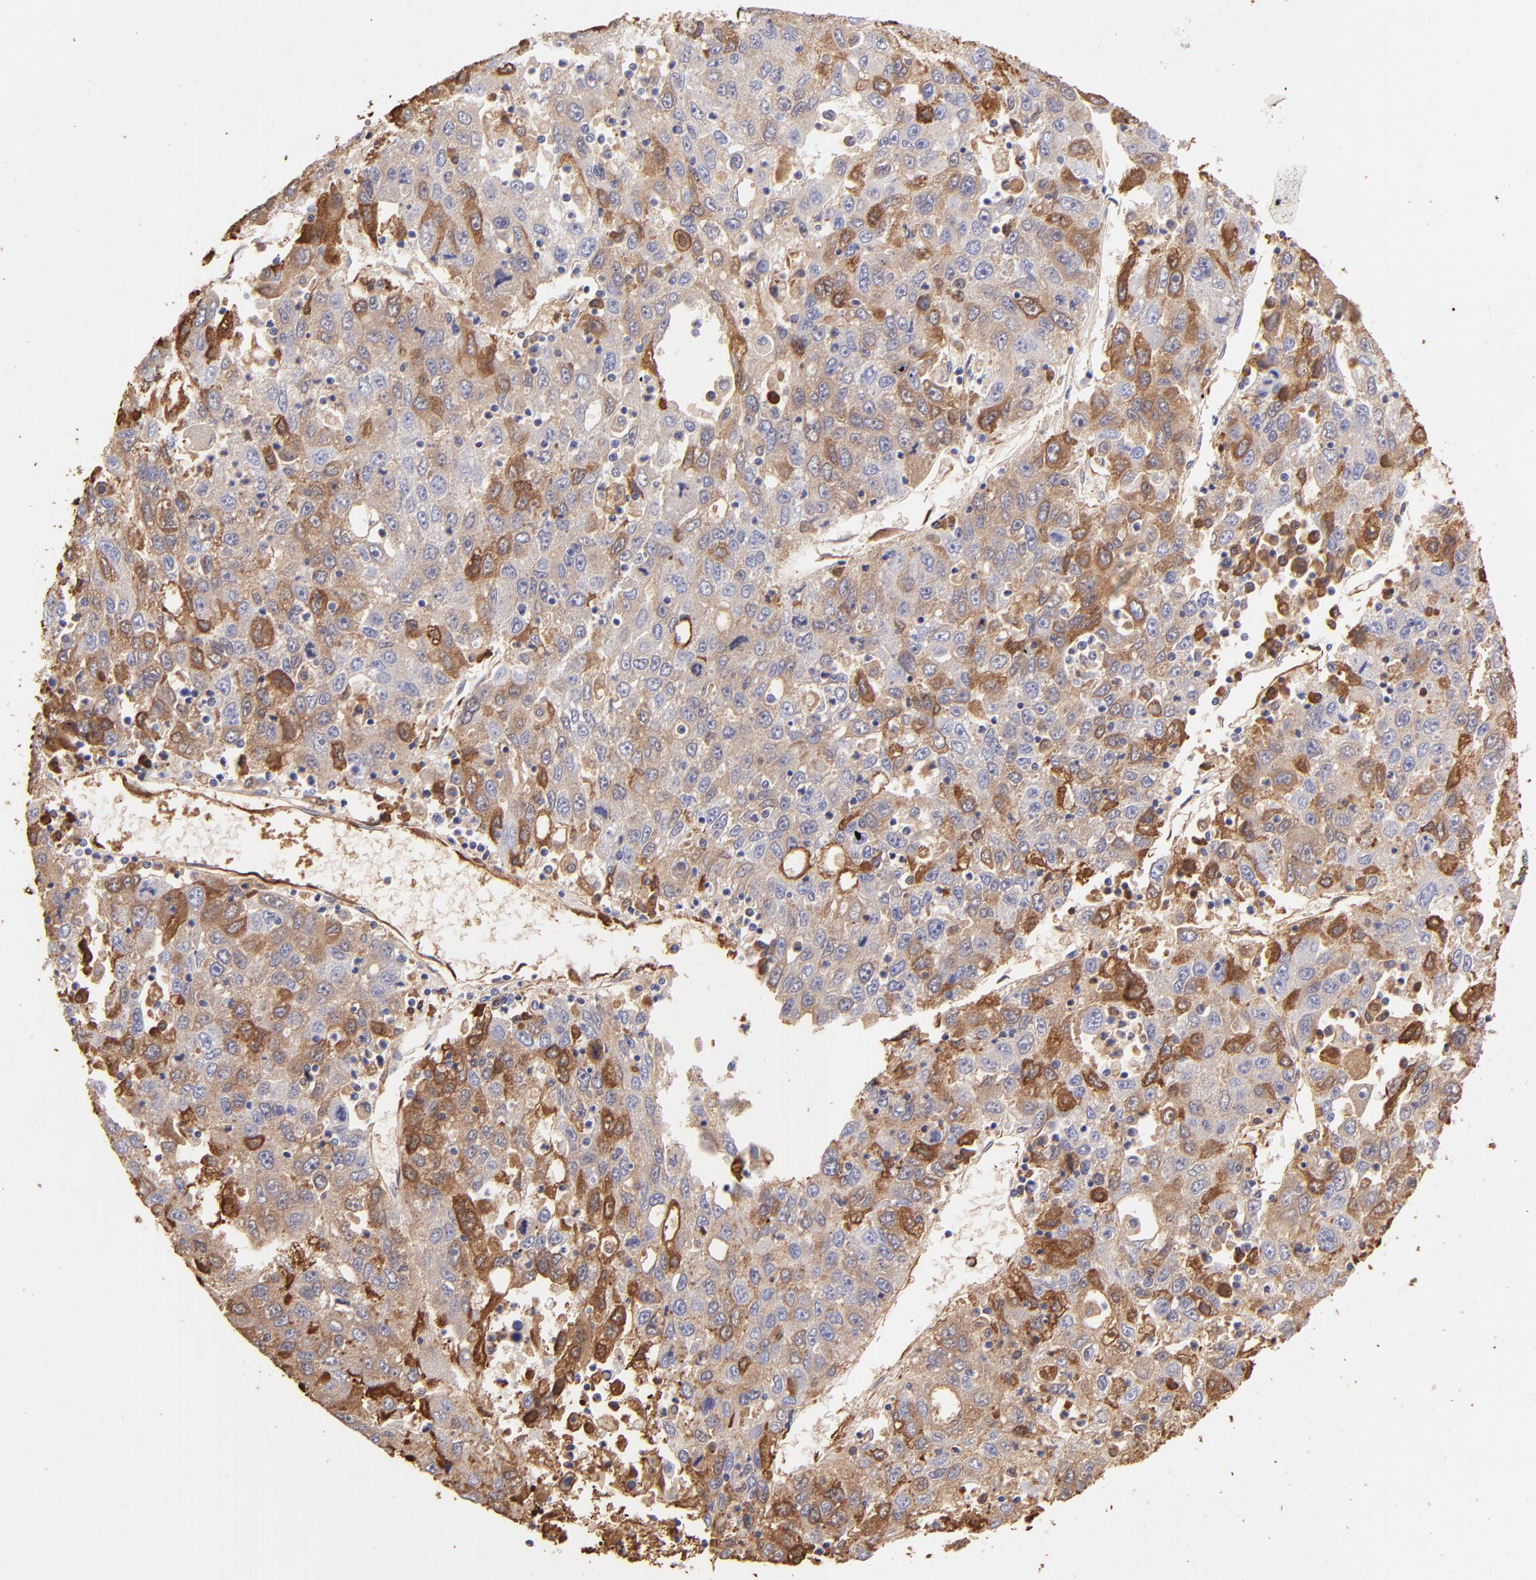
{"staining": {"intensity": "moderate", "quantity": "25%-75%", "location": "cytoplasmic/membranous"}, "tissue": "liver cancer", "cell_type": "Tumor cells", "image_type": "cancer", "snomed": [{"axis": "morphology", "description": "Carcinoma, Hepatocellular, NOS"}, {"axis": "topography", "description": "Liver"}], "caption": "Protein staining shows moderate cytoplasmic/membranous staining in approximately 25%-75% of tumor cells in liver cancer (hepatocellular carcinoma).", "gene": "FGB", "patient": {"sex": "male", "age": 49}}